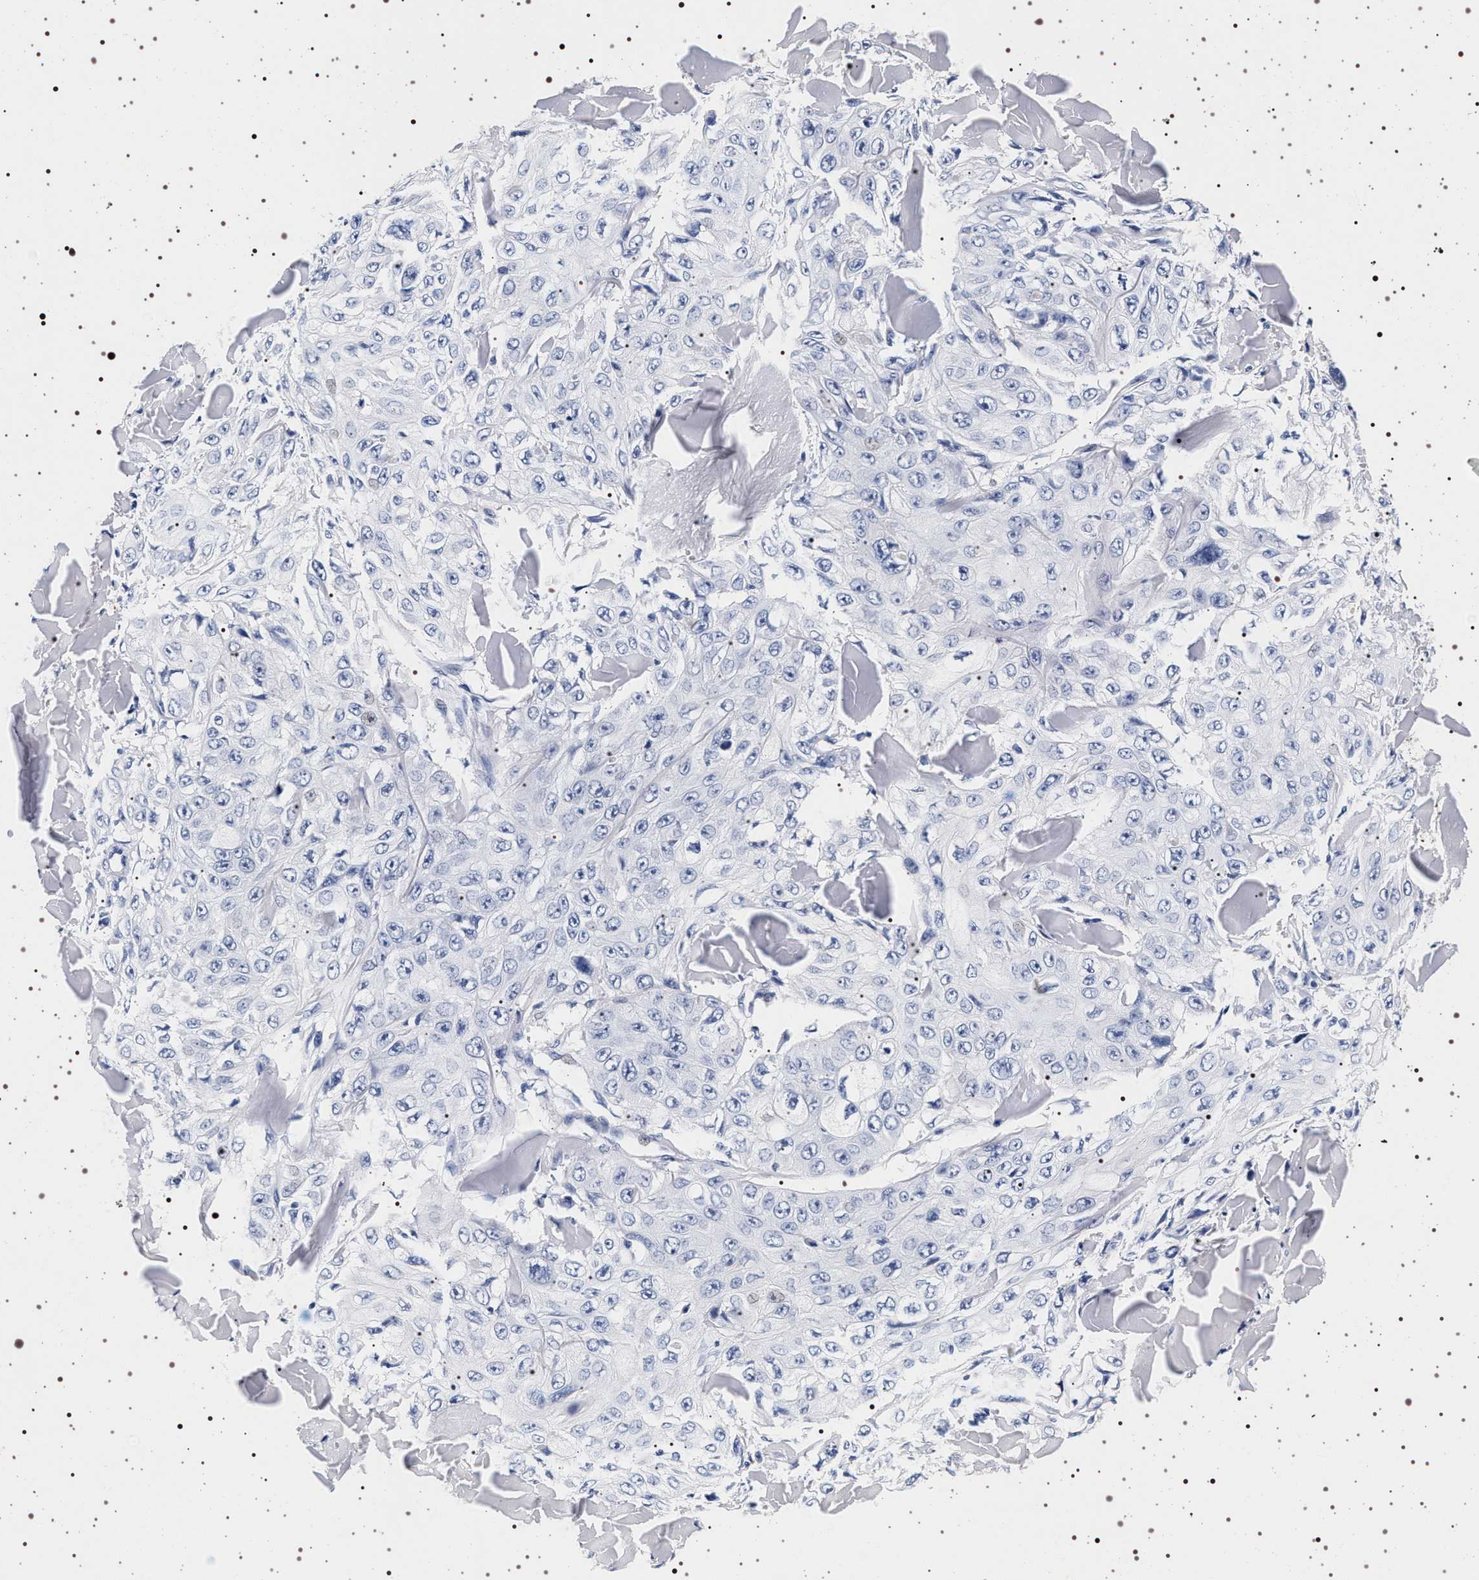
{"staining": {"intensity": "negative", "quantity": "none", "location": "none"}, "tissue": "skin cancer", "cell_type": "Tumor cells", "image_type": "cancer", "snomed": [{"axis": "morphology", "description": "Squamous cell carcinoma, NOS"}, {"axis": "topography", "description": "Skin"}], "caption": "Tumor cells show no significant protein positivity in skin squamous cell carcinoma.", "gene": "SYN1", "patient": {"sex": "male", "age": 86}}